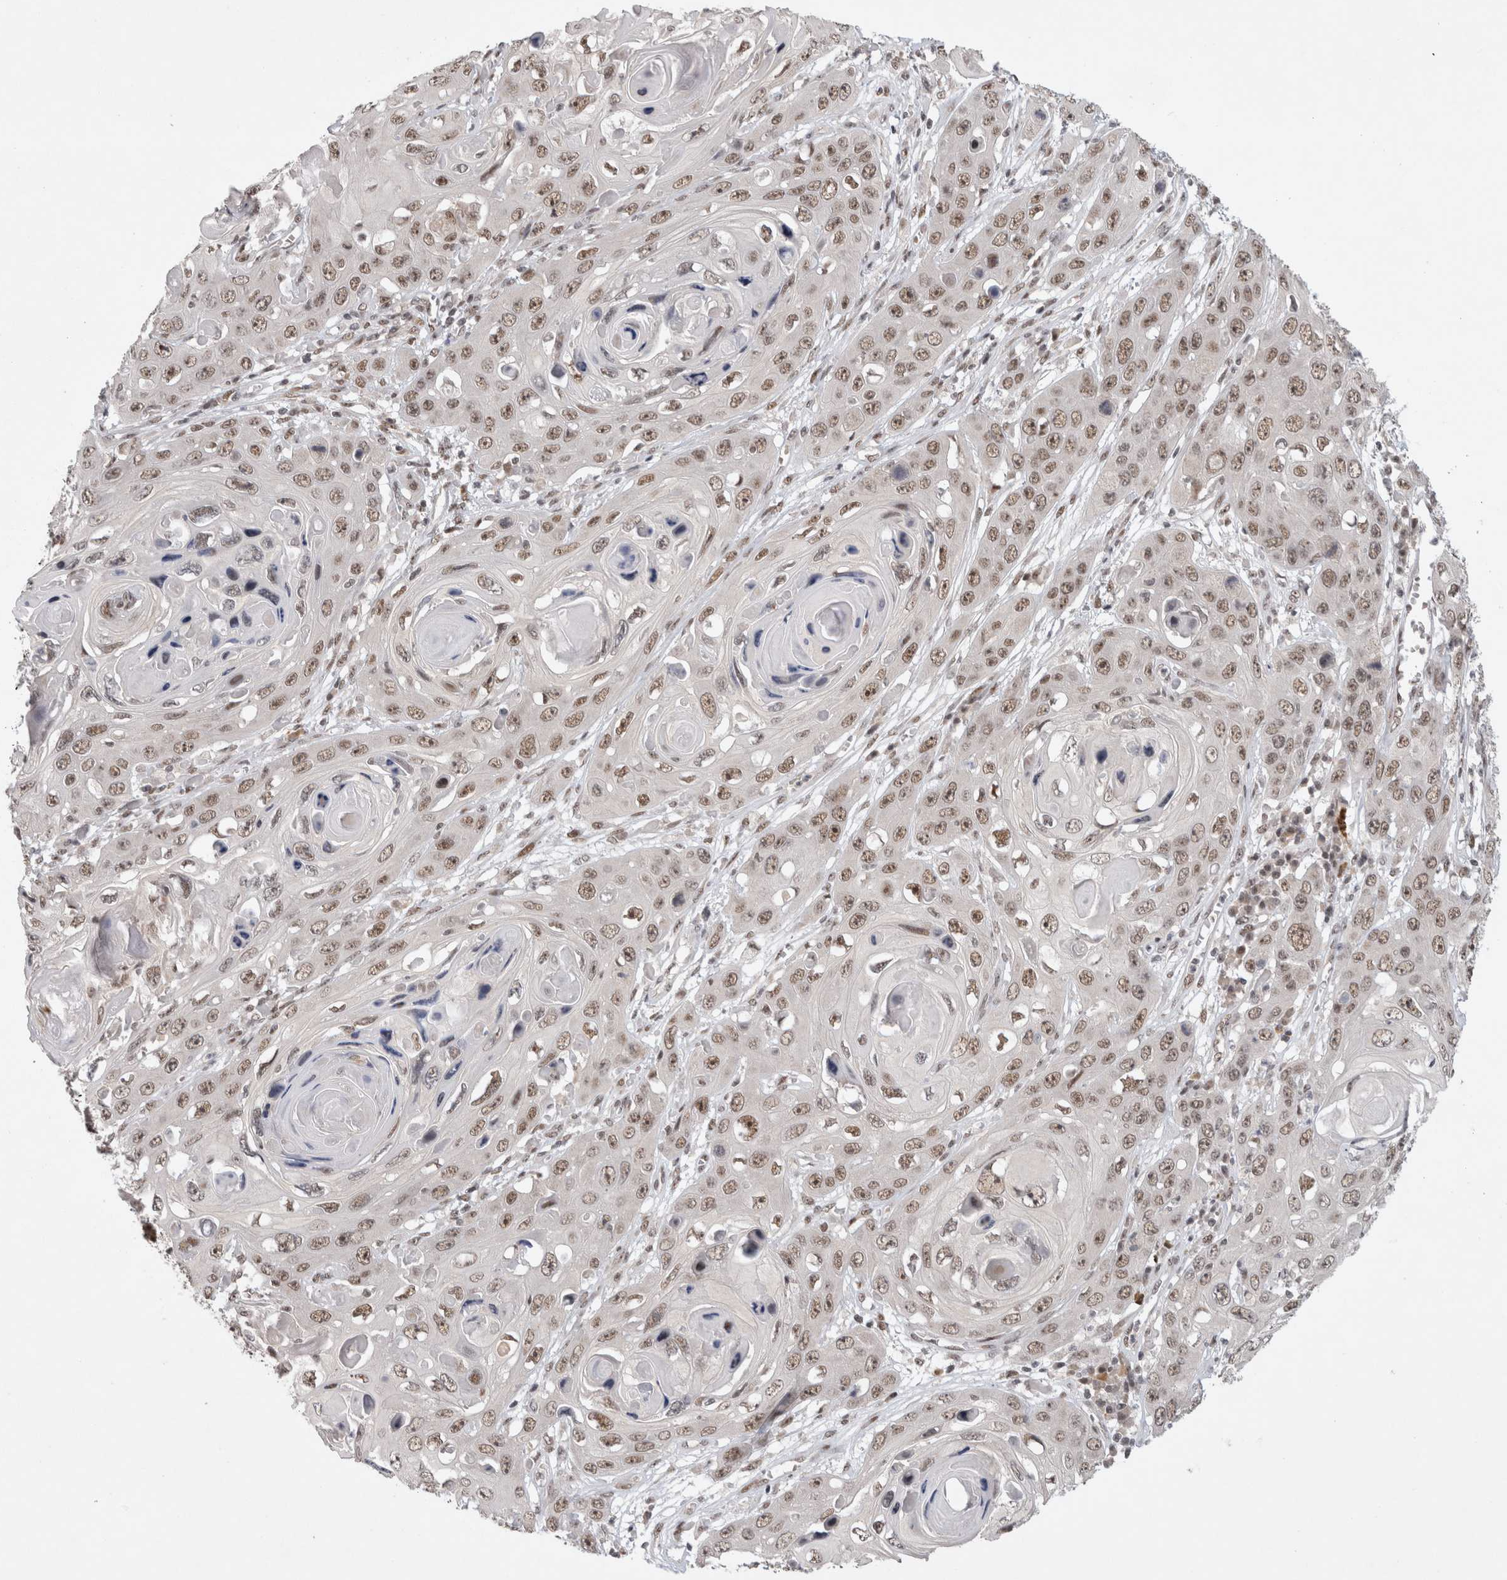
{"staining": {"intensity": "moderate", "quantity": ">75%", "location": "nuclear"}, "tissue": "skin cancer", "cell_type": "Tumor cells", "image_type": "cancer", "snomed": [{"axis": "morphology", "description": "Squamous cell carcinoma, NOS"}, {"axis": "topography", "description": "Skin"}], "caption": "An immunohistochemistry (IHC) image of tumor tissue is shown. Protein staining in brown labels moderate nuclear positivity in squamous cell carcinoma (skin) within tumor cells.", "gene": "HESX1", "patient": {"sex": "male", "age": 55}}